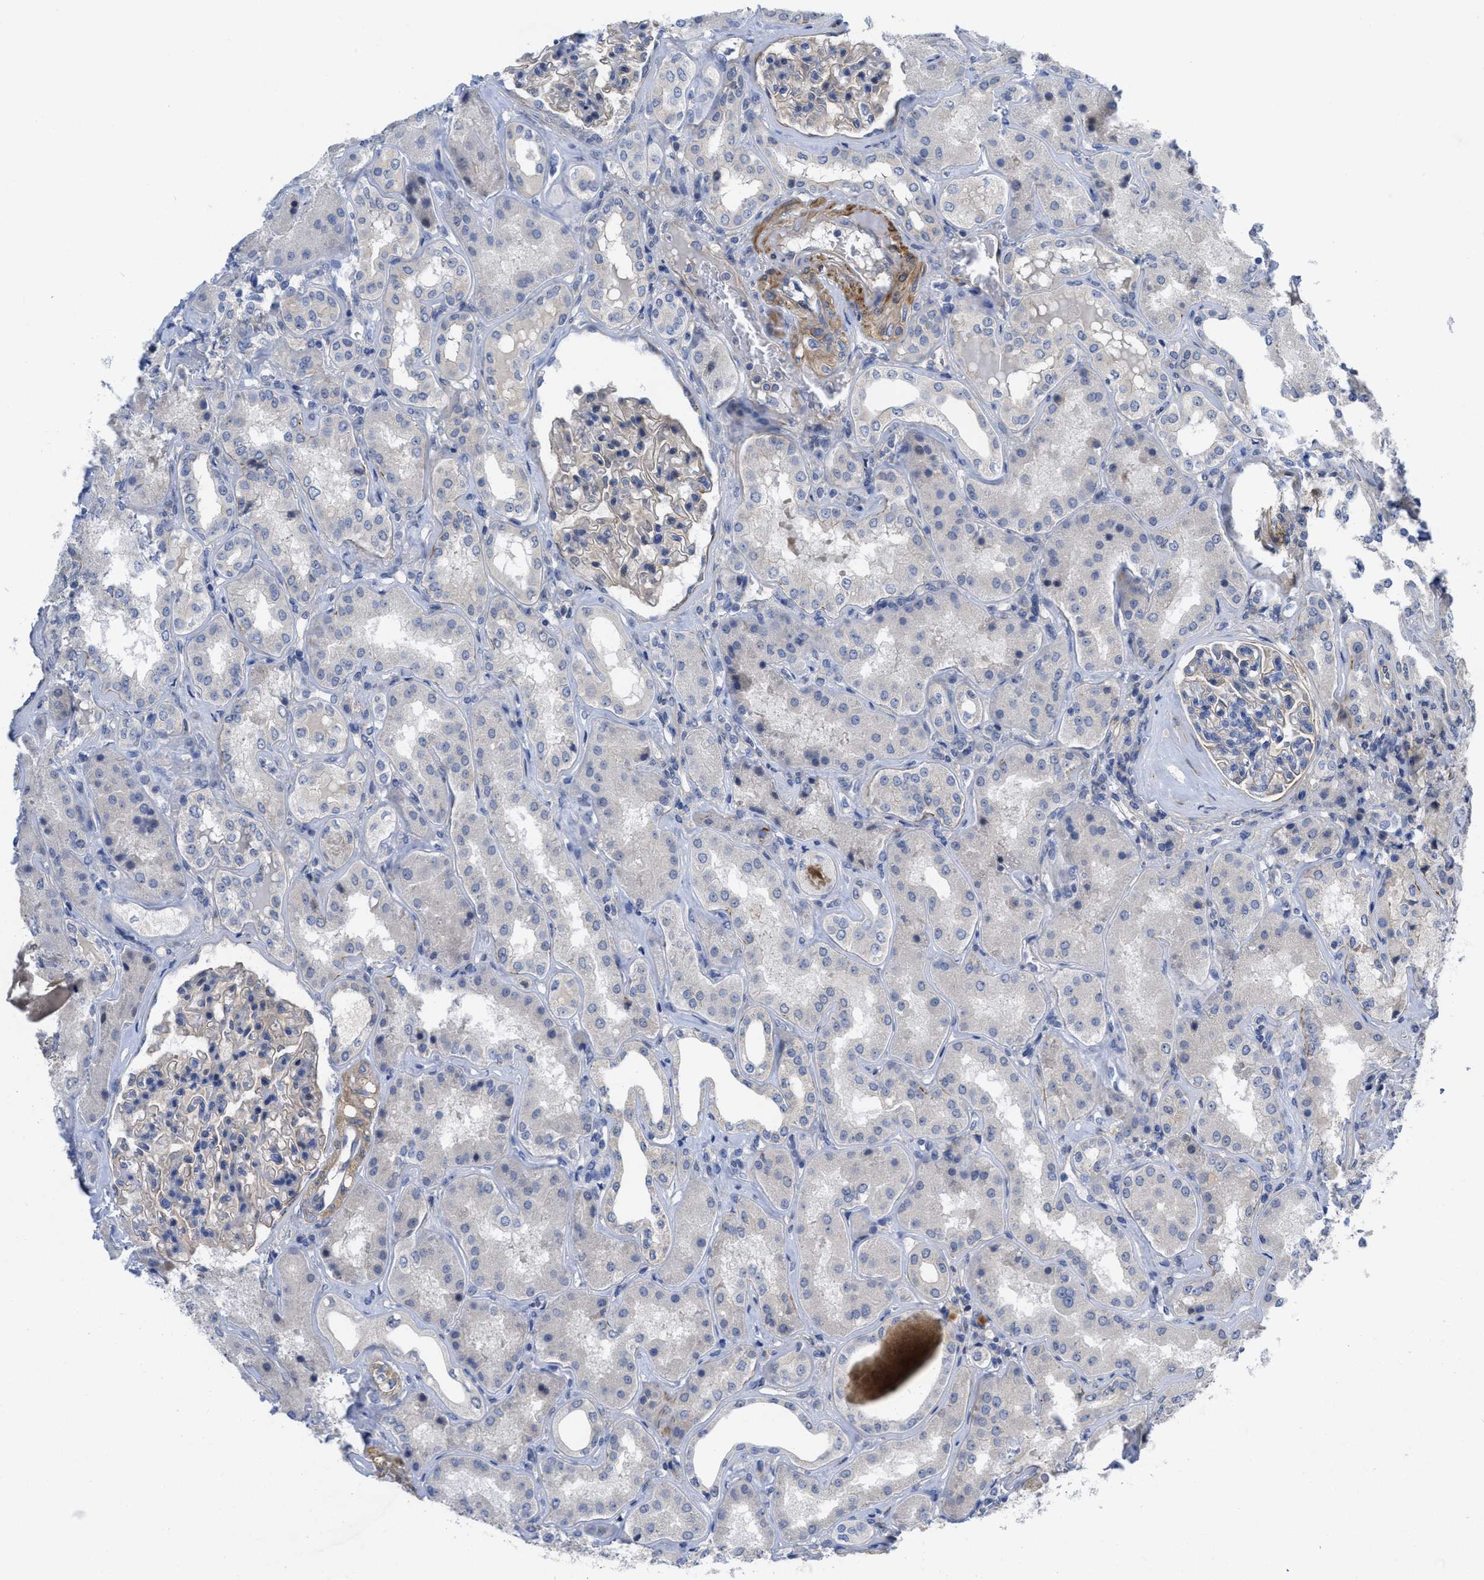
{"staining": {"intensity": "weak", "quantity": "<25%", "location": "cytoplasmic/membranous"}, "tissue": "kidney", "cell_type": "Cells in glomeruli", "image_type": "normal", "snomed": [{"axis": "morphology", "description": "Normal tissue, NOS"}, {"axis": "topography", "description": "Kidney"}], "caption": "An immunohistochemistry histopathology image of benign kidney is shown. There is no staining in cells in glomeruli of kidney. (Stains: DAB (3,3'-diaminobenzidine) immunohistochemistry (IHC) with hematoxylin counter stain, Microscopy: brightfield microscopy at high magnification).", "gene": "ARHGEF26", "patient": {"sex": "female", "age": 56}}